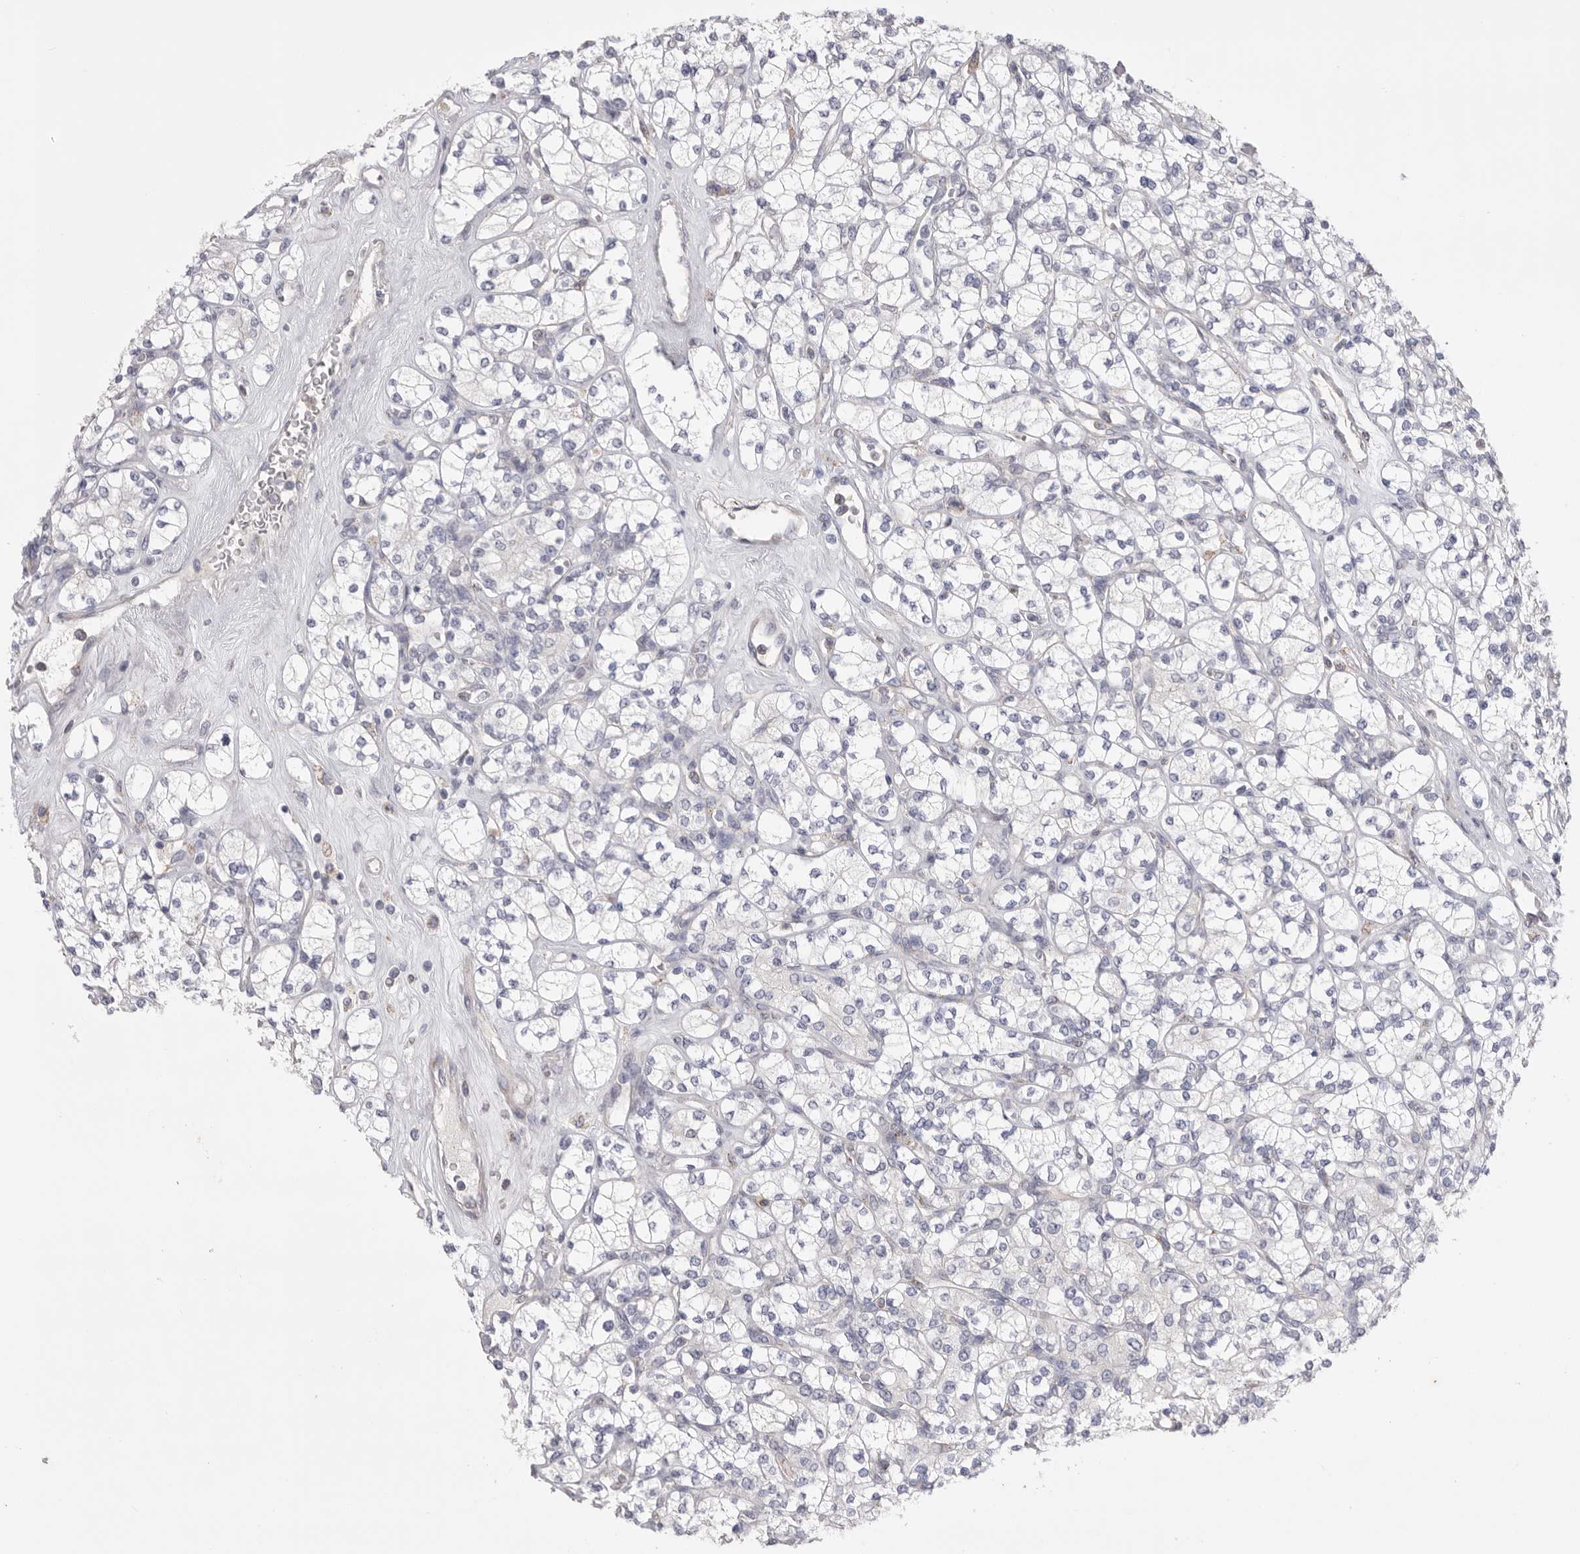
{"staining": {"intensity": "negative", "quantity": "none", "location": "none"}, "tissue": "renal cancer", "cell_type": "Tumor cells", "image_type": "cancer", "snomed": [{"axis": "morphology", "description": "Adenocarcinoma, NOS"}, {"axis": "topography", "description": "Kidney"}], "caption": "High magnification brightfield microscopy of renal cancer stained with DAB (3,3'-diaminobenzidine) (brown) and counterstained with hematoxylin (blue): tumor cells show no significant positivity.", "gene": "CCDC126", "patient": {"sex": "male", "age": 77}}